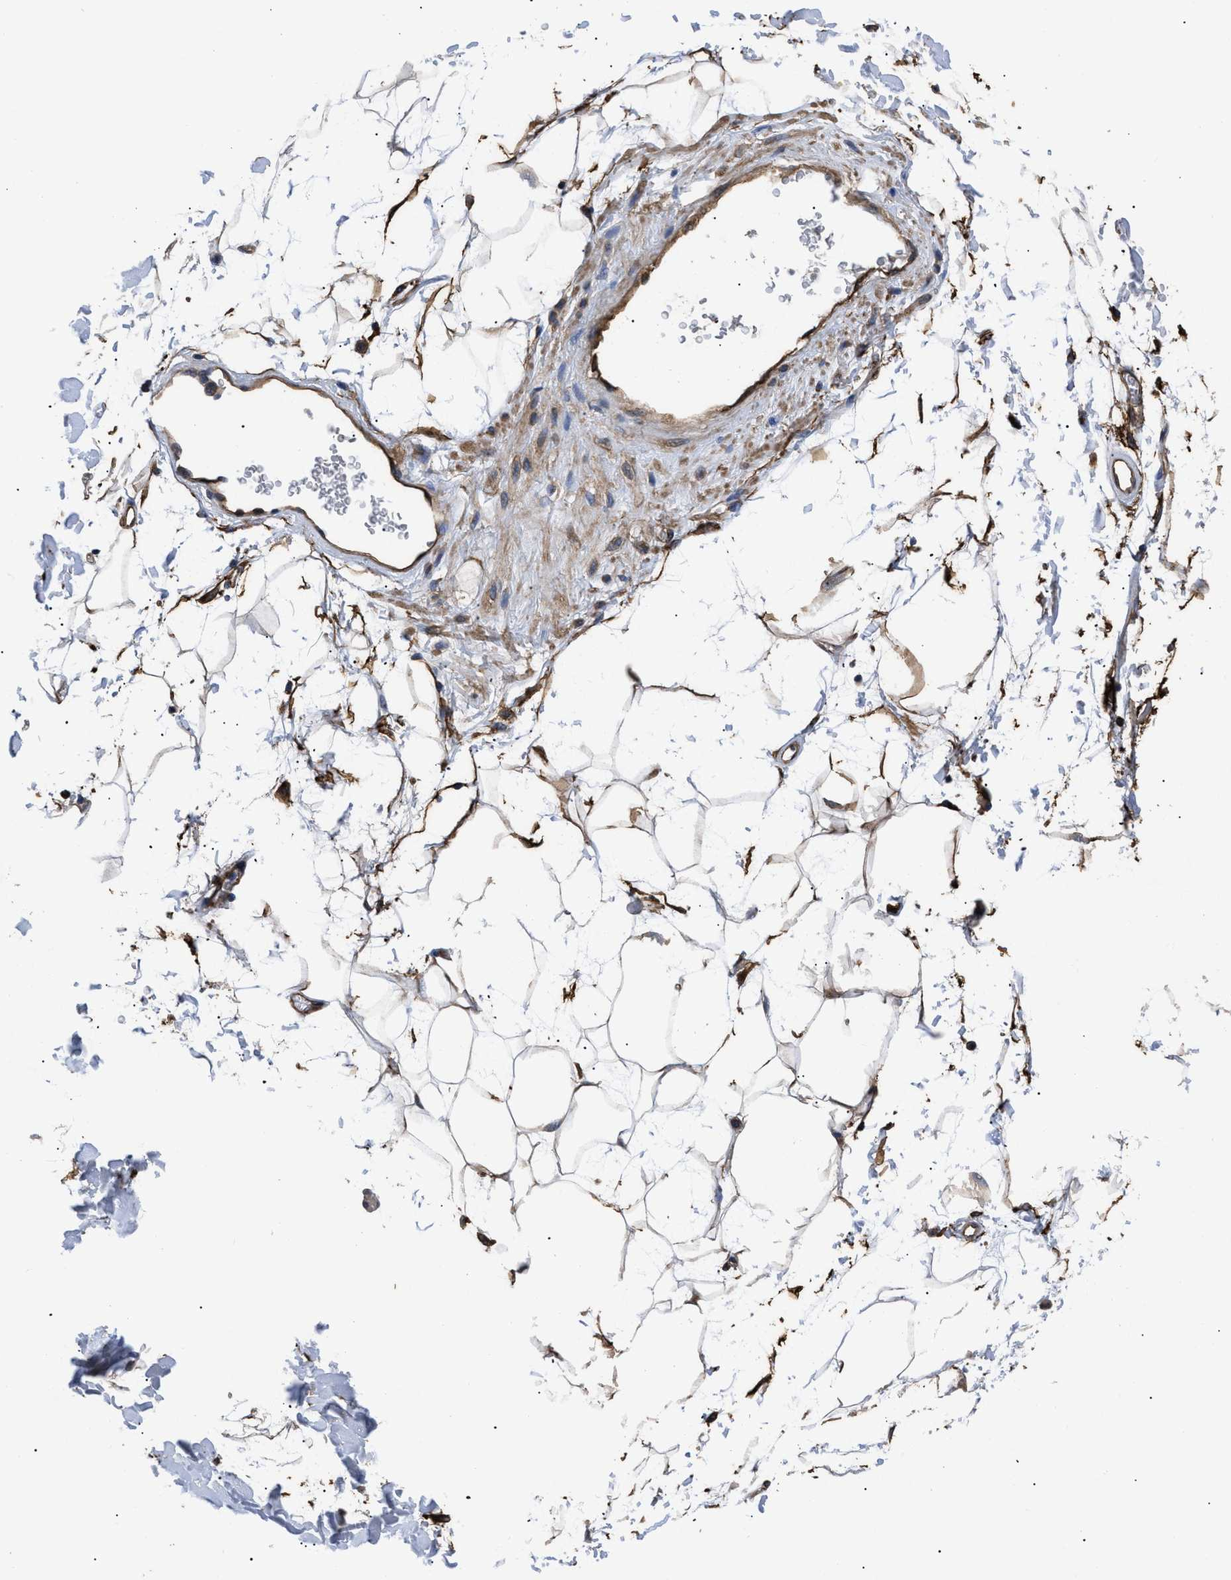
{"staining": {"intensity": "negative", "quantity": "none", "location": "none"}, "tissue": "adipose tissue", "cell_type": "Adipocytes", "image_type": "normal", "snomed": [{"axis": "morphology", "description": "Normal tissue, NOS"}, {"axis": "topography", "description": "Soft tissue"}], "caption": "Adipocytes show no significant expression in unremarkable adipose tissue. (Stains: DAB immunohistochemistry with hematoxylin counter stain, Microscopy: brightfield microscopy at high magnification).", "gene": "NT5E", "patient": {"sex": "male", "age": 72}}